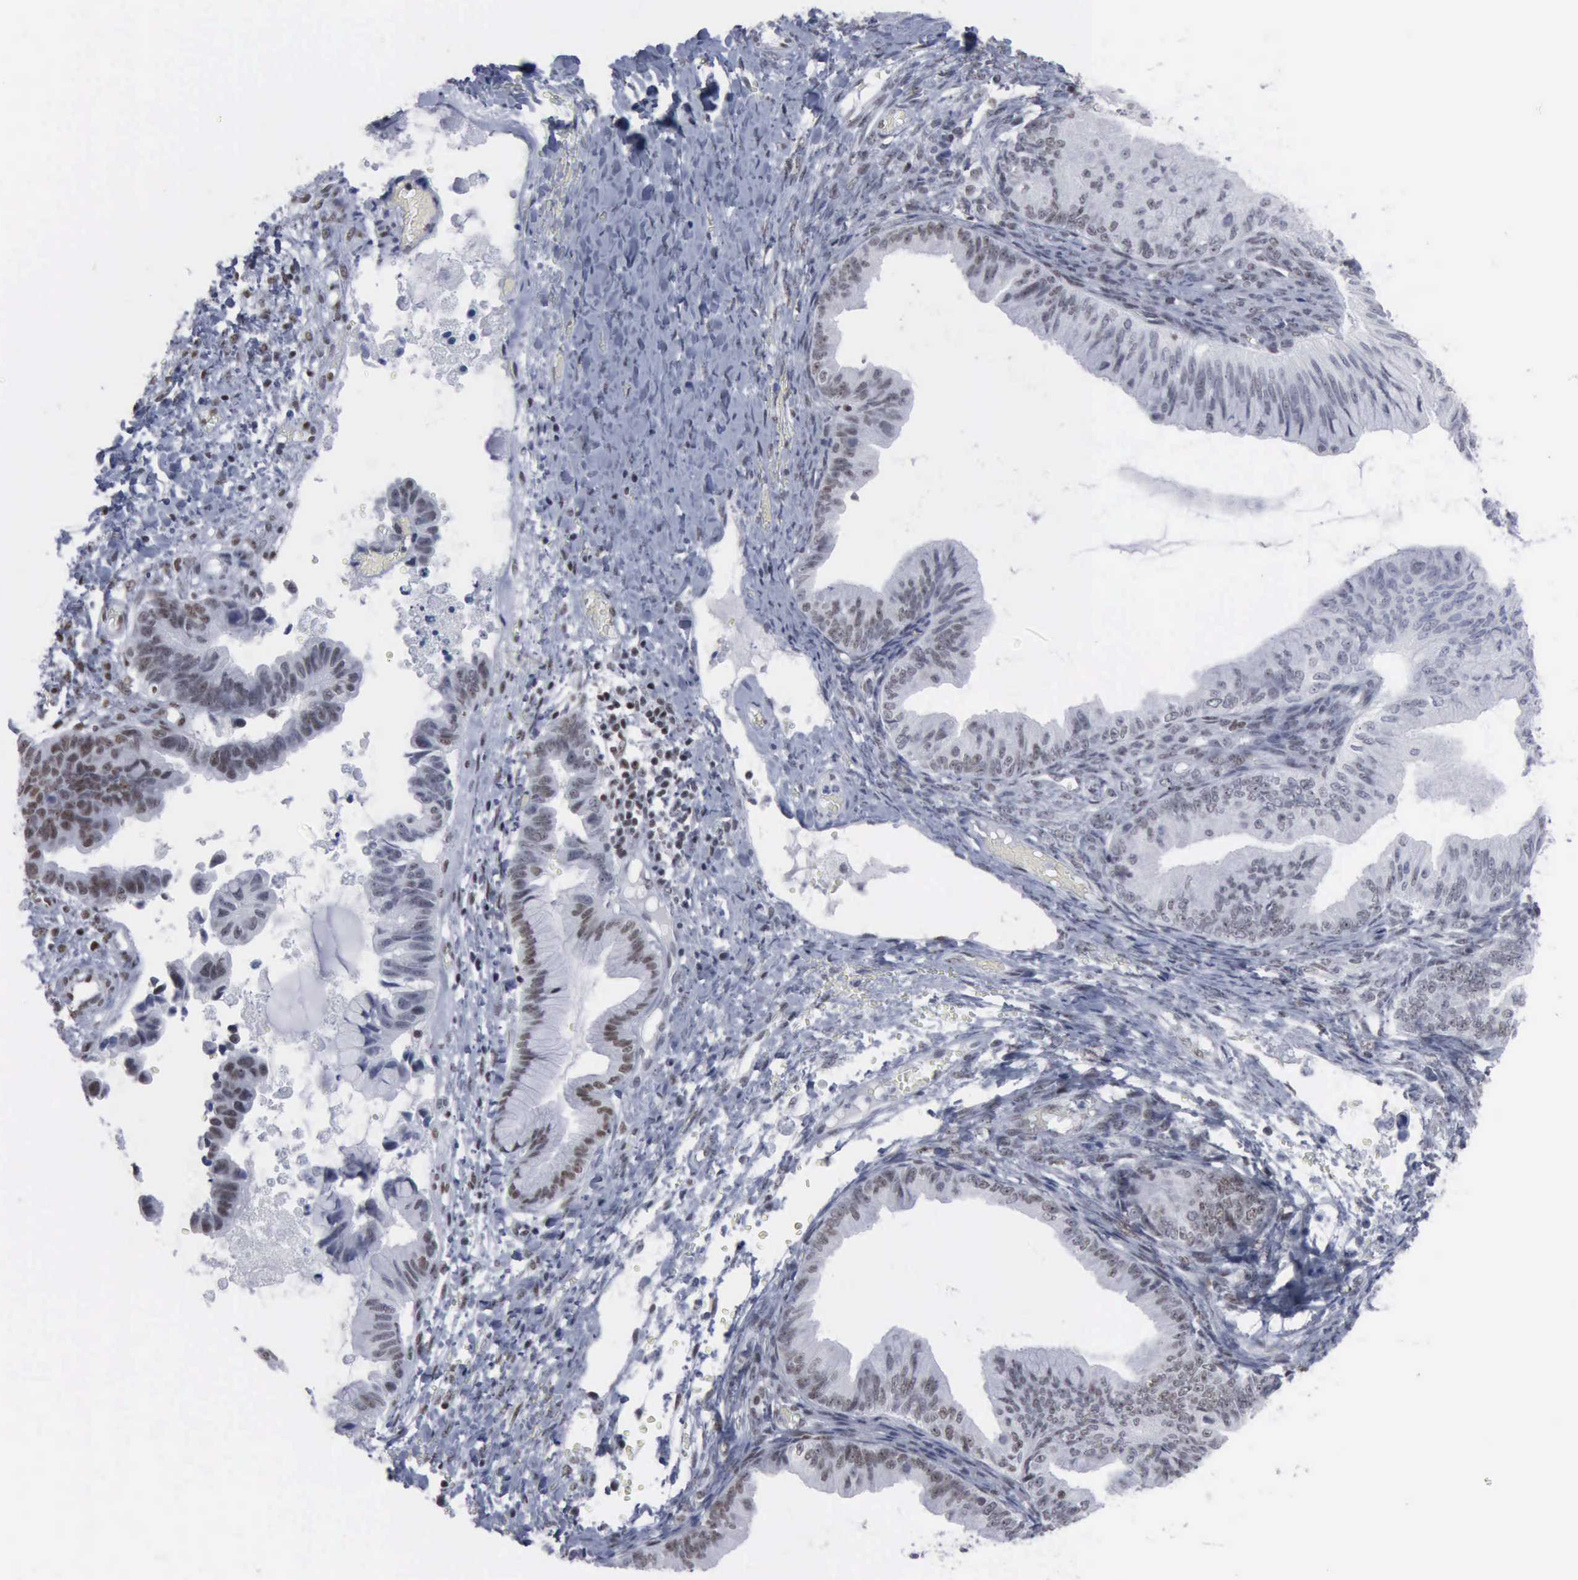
{"staining": {"intensity": "moderate", "quantity": "25%-75%", "location": "nuclear"}, "tissue": "ovarian cancer", "cell_type": "Tumor cells", "image_type": "cancer", "snomed": [{"axis": "morphology", "description": "Cystadenocarcinoma, mucinous, NOS"}, {"axis": "topography", "description": "Ovary"}], "caption": "Ovarian cancer (mucinous cystadenocarcinoma) stained for a protein (brown) reveals moderate nuclear positive staining in about 25%-75% of tumor cells.", "gene": "XPA", "patient": {"sex": "female", "age": 36}}